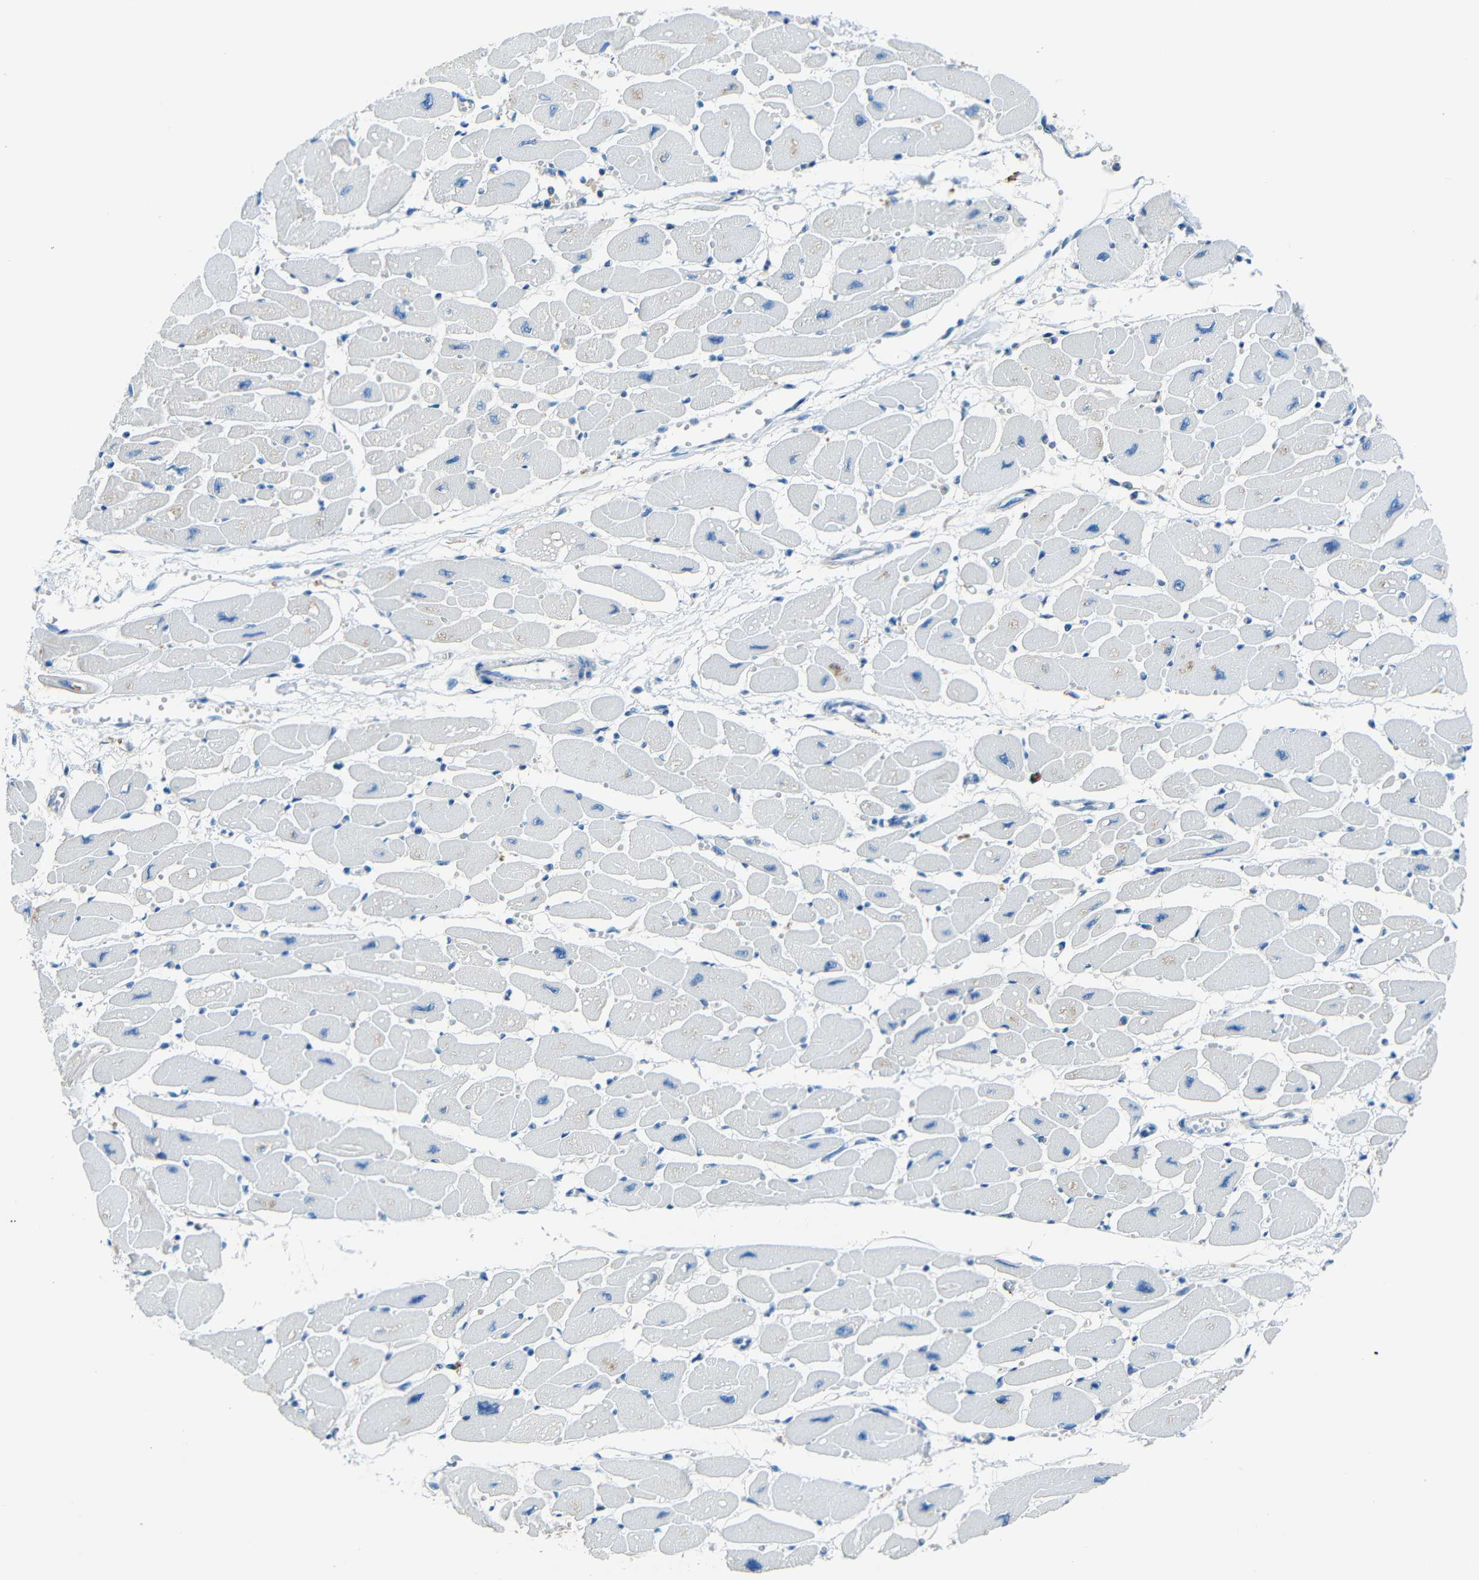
{"staining": {"intensity": "negative", "quantity": "none", "location": "none"}, "tissue": "heart muscle", "cell_type": "Cardiomyocytes", "image_type": "normal", "snomed": [{"axis": "morphology", "description": "Normal tissue, NOS"}, {"axis": "topography", "description": "Heart"}], "caption": "The image shows no staining of cardiomyocytes in normal heart muscle.", "gene": "CYP26B1", "patient": {"sex": "female", "age": 54}}